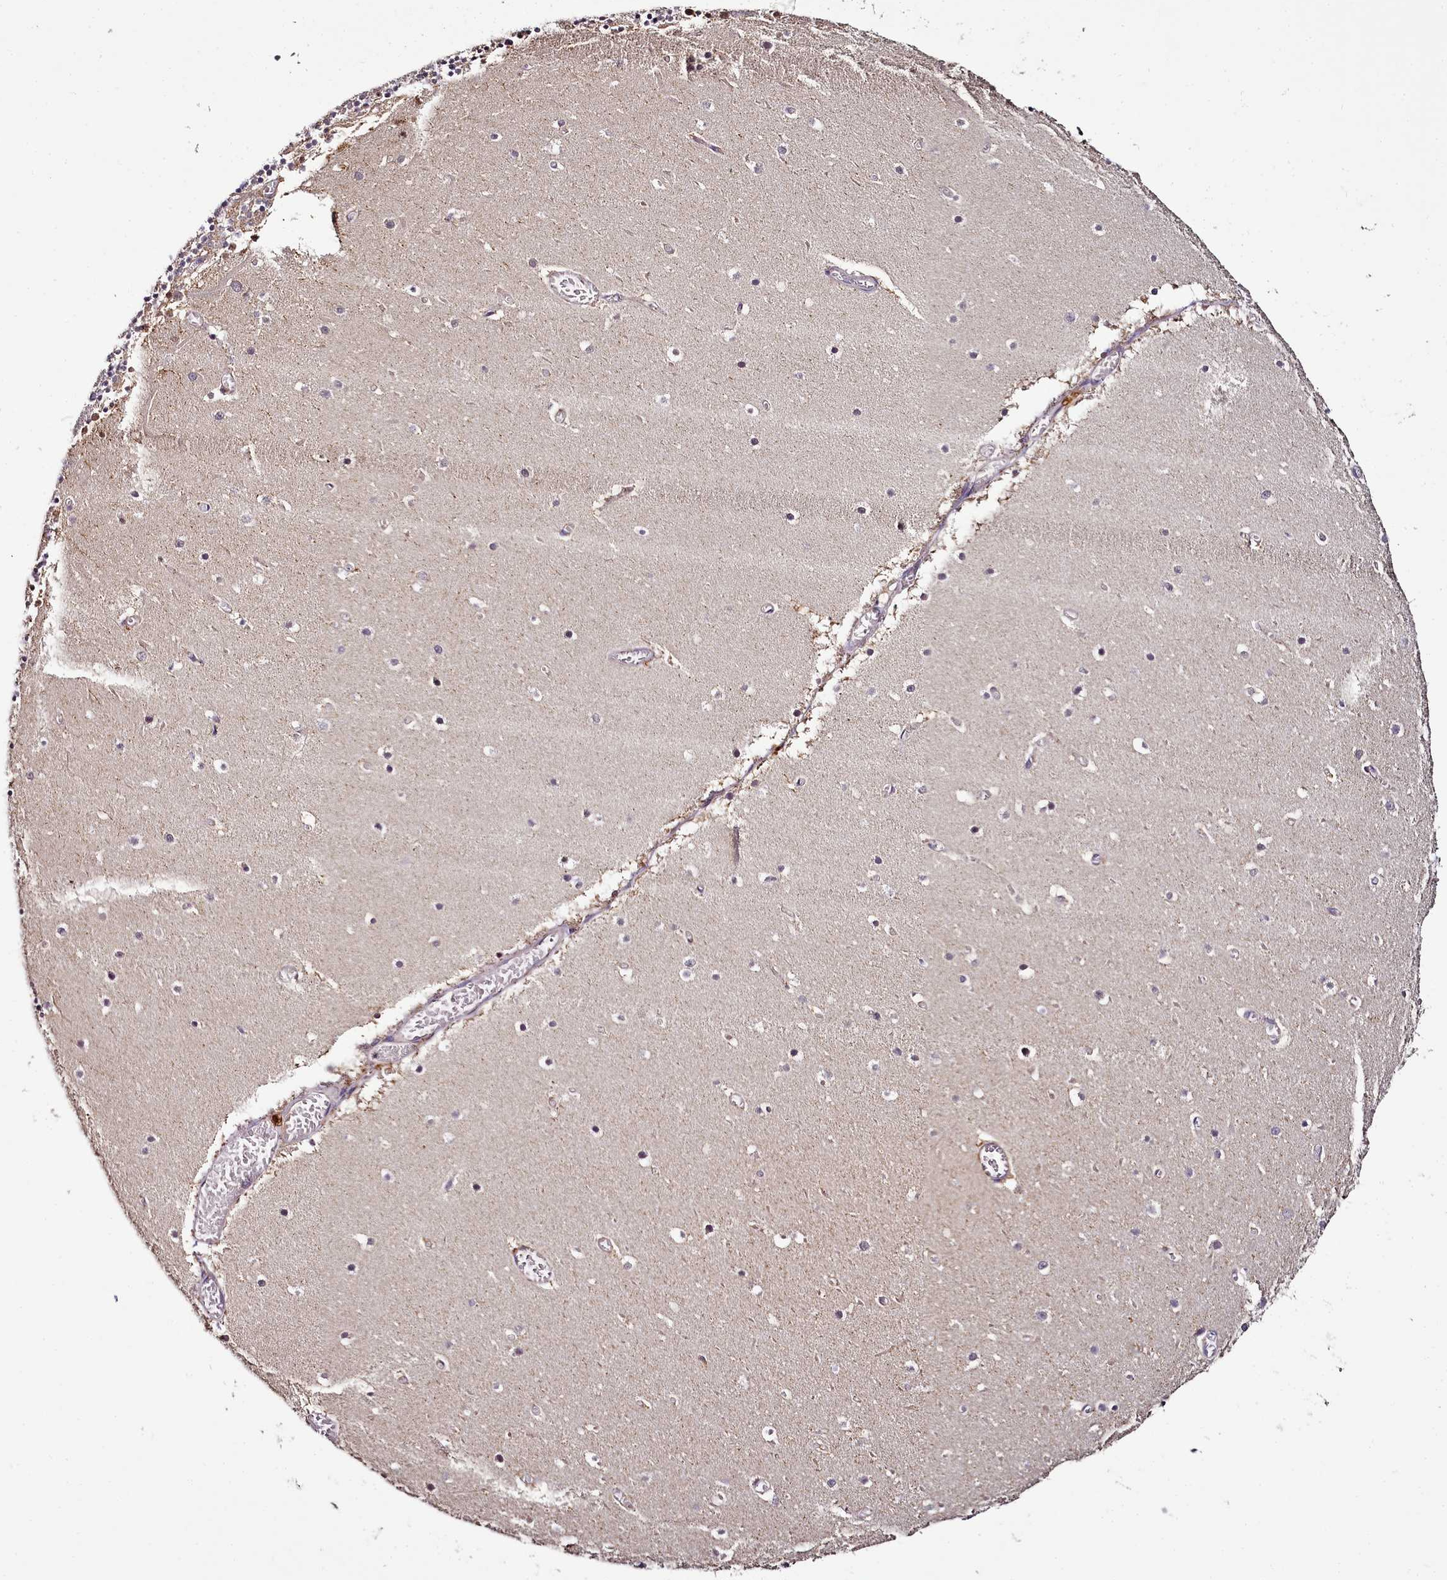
{"staining": {"intensity": "moderate", "quantity": "25%-75%", "location": "cytoplasmic/membranous"}, "tissue": "cerebellum", "cell_type": "Cells in granular layer", "image_type": "normal", "snomed": [{"axis": "morphology", "description": "Normal tissue, NOS"}, {"axis": "topography", "description": "Cerebellum"}], "caption": "Cerebellum stained with DAB (3,3'-diaminobenzidine) immunohistochemistry (IHC) displays medium levels of moderate cytoplasmic/membranous expression in about 25%-75% of cells in granular layer. The staining was performed using DAB (3,3'-diaminobenzidine), with brown indicating positive protein expression. Nuclei are stained blue with hematoxylin.", "gene": "ACSS1", "patient": {"sex": "female", "age": 28}}